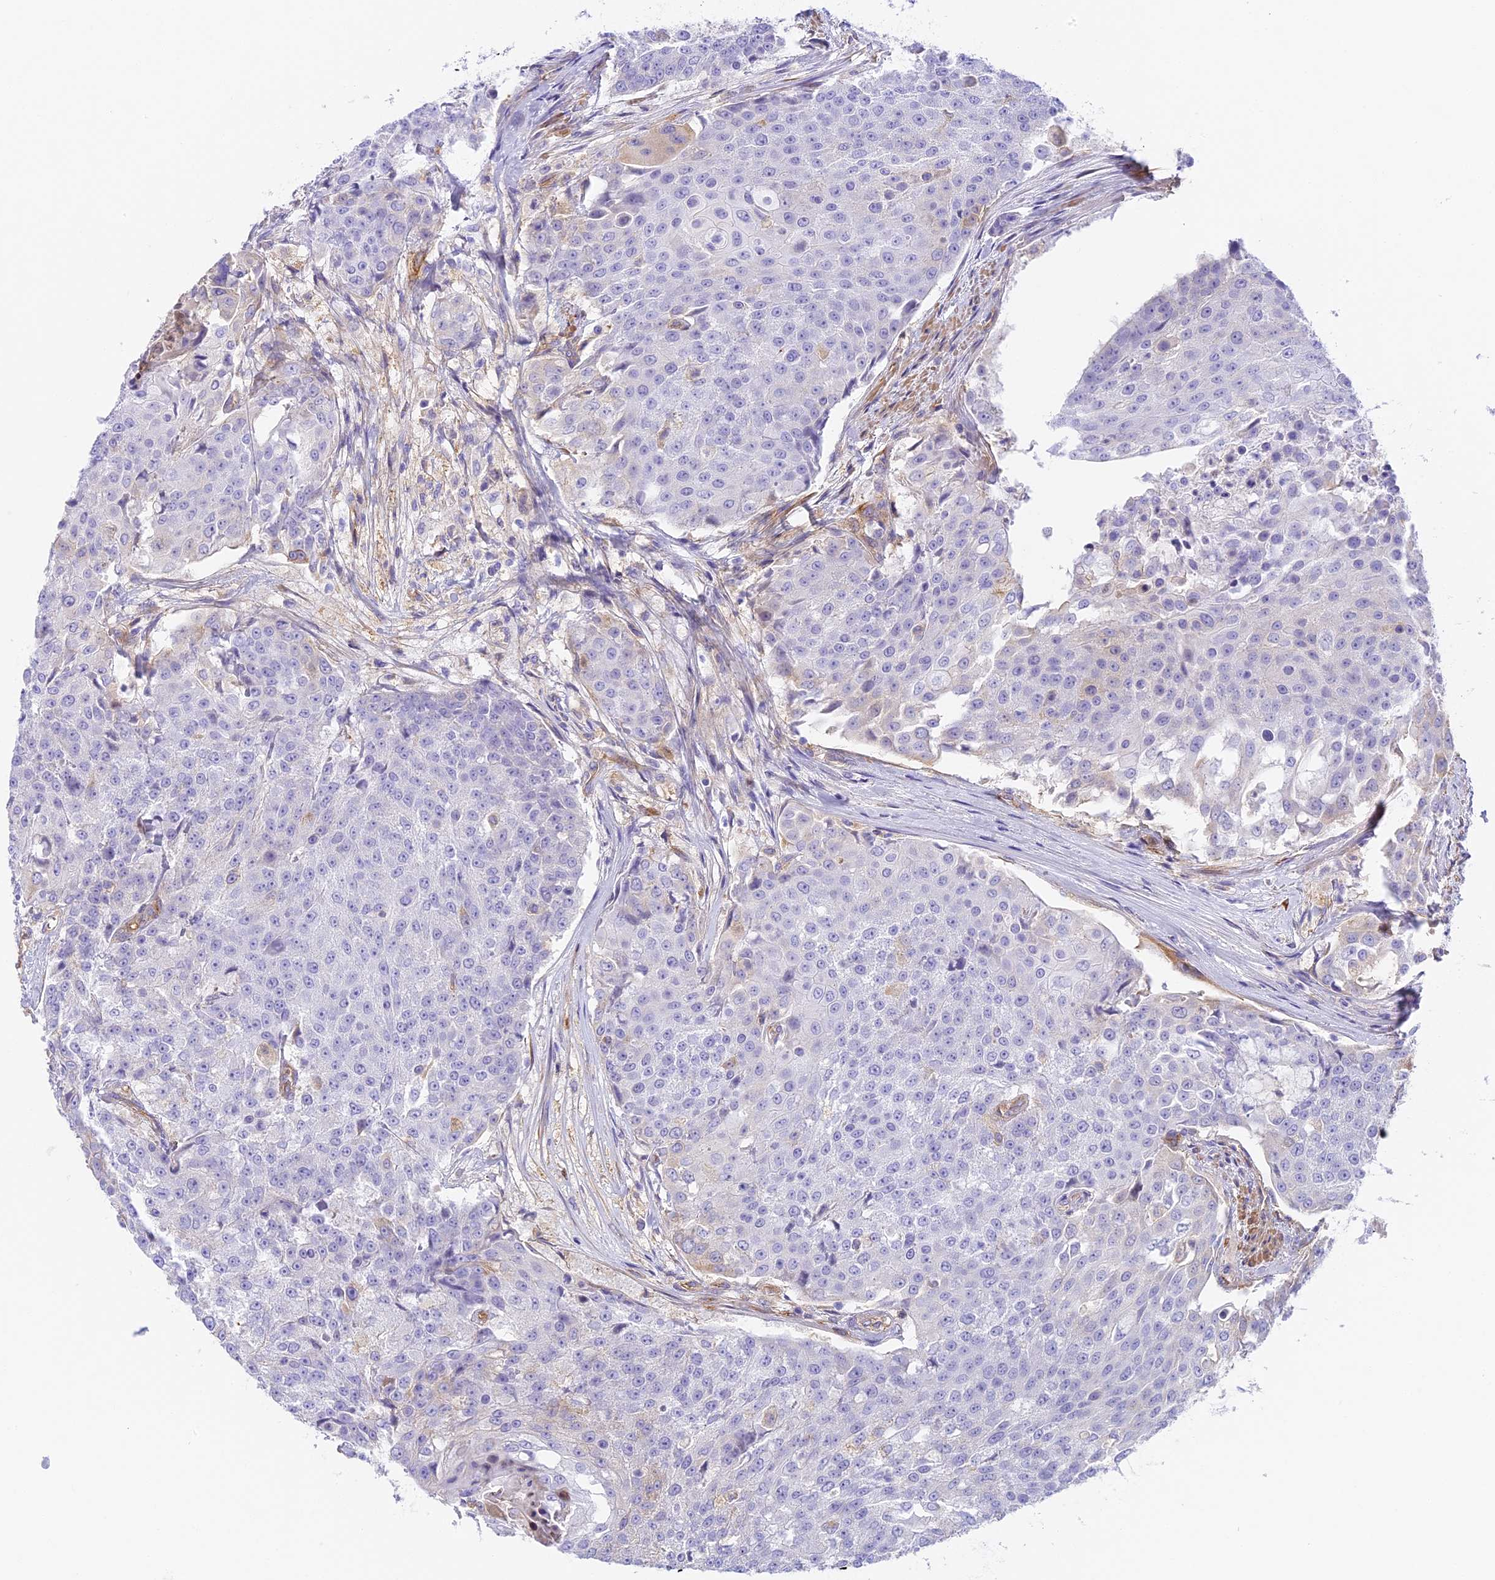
{"staining": {"intensity": "negative", "quantity": "none", "location": "none"}, "tissue": "urothelial cancer", "cell_type": "Tumor cells", "image_type": "cancer", "snomed": [{"axis": "morphology", "description": "Urothelial carcinoma, High grade"}, {"axis": "topography", "description": "Urinary bladder"}], "caption": "The histopathology image exhibits no significant expression in tumor cells of urothelial carcinoma (high-grade).", "gene": "HOMER3", "patient": {"sex": "female", "age": 63}}